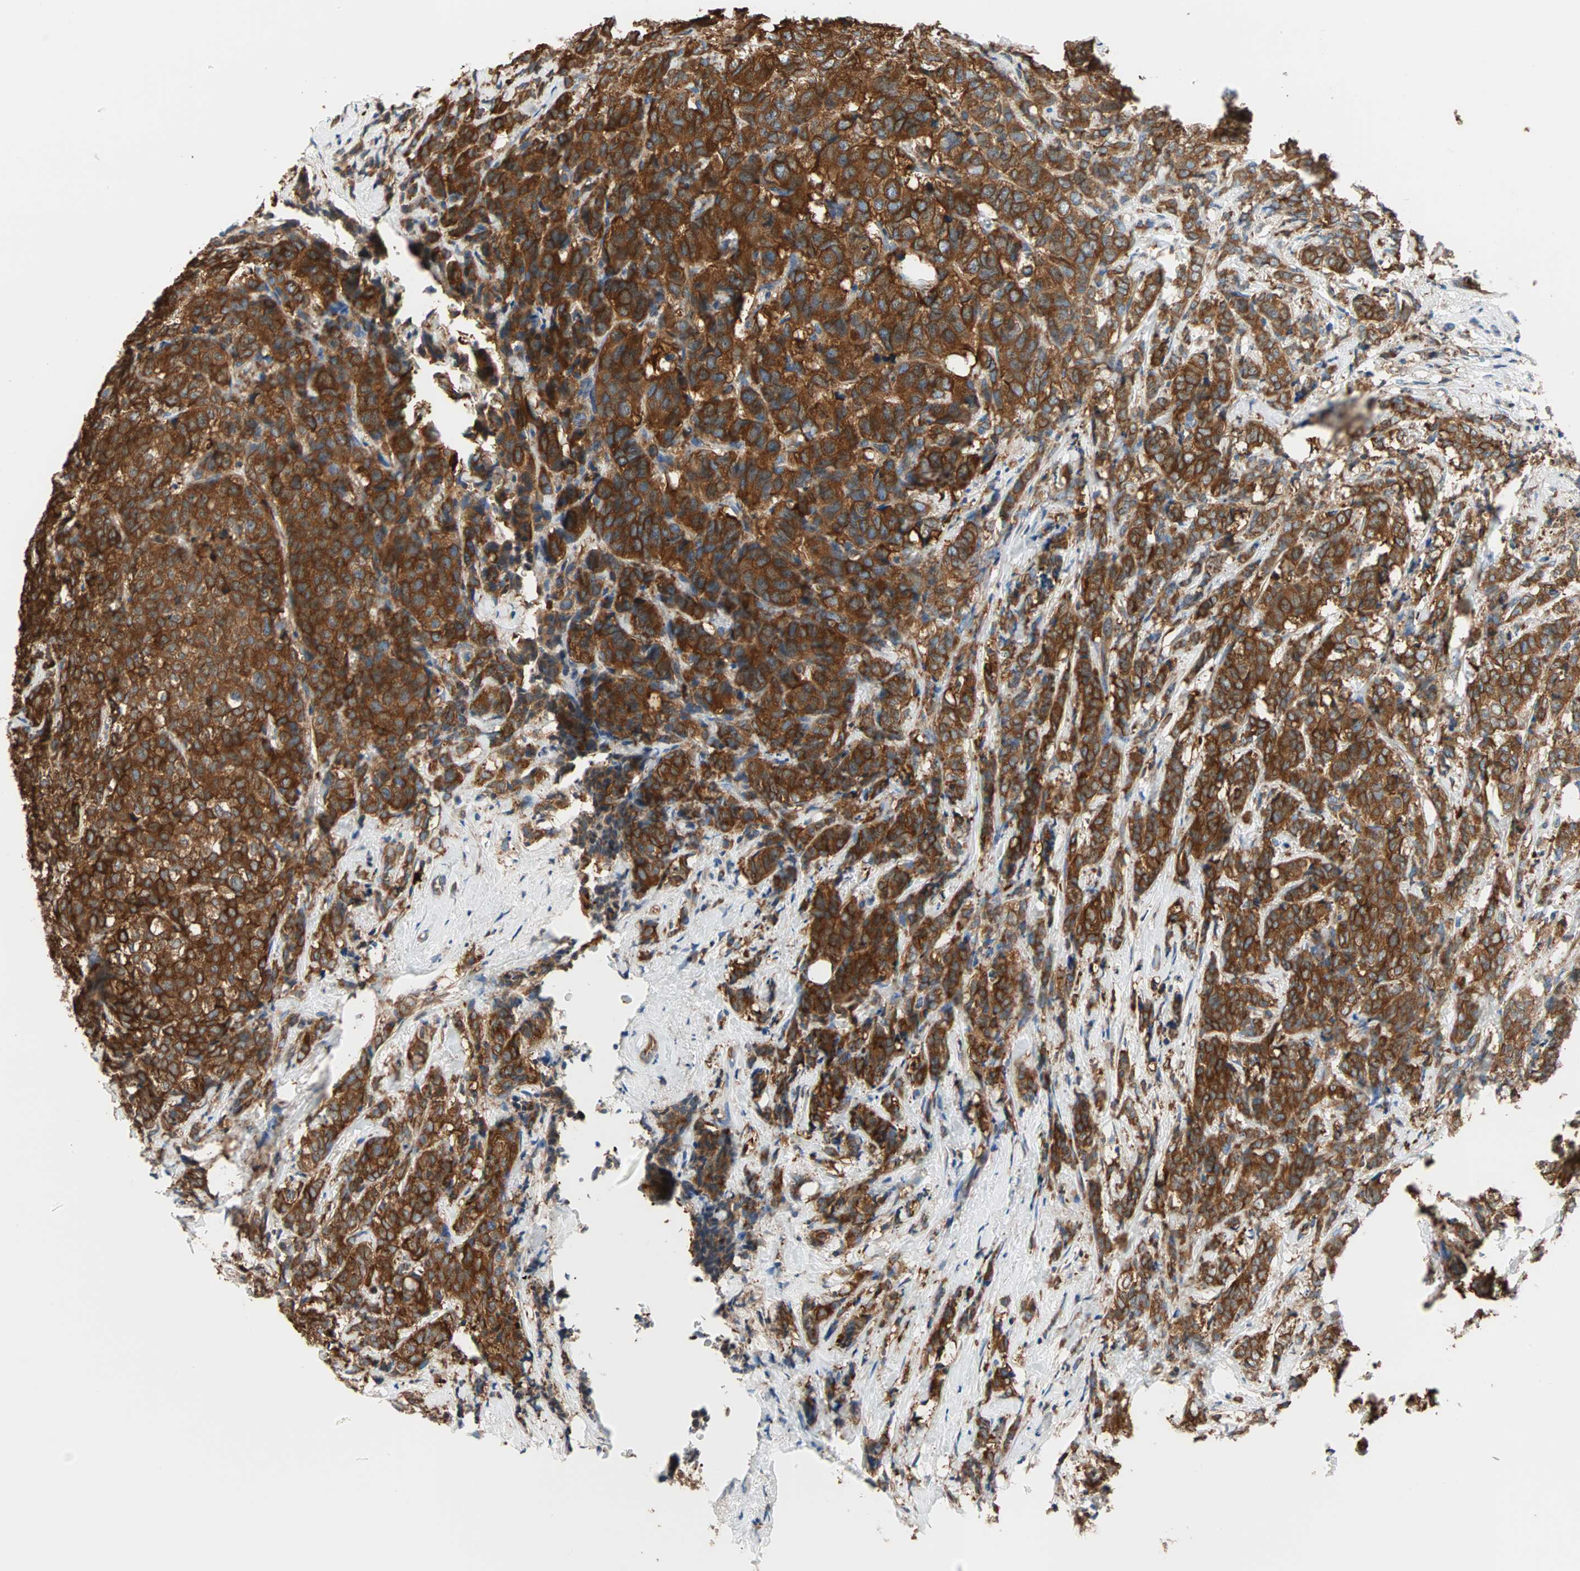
{"staining": {"intensity": "strong", "quantity": ">75%", "location": "cytoplasmic/membranous"}, "tissue": "breast cancer", "cell_type": "Tumor cells", "image_type": "cancer", "snomed": [{"axis": "morphology", "description": "Lobular carcinoma"}, {"axis": "topography", "description": "Breast"}], "caption": "A histopathology image of breast lobular carcinoma stained for a protein reveals strong cytoplasmic/membranous brown staining in tumor cells.", "gene": "EEF2", "patient": {"sex": "female", "age": 60}}